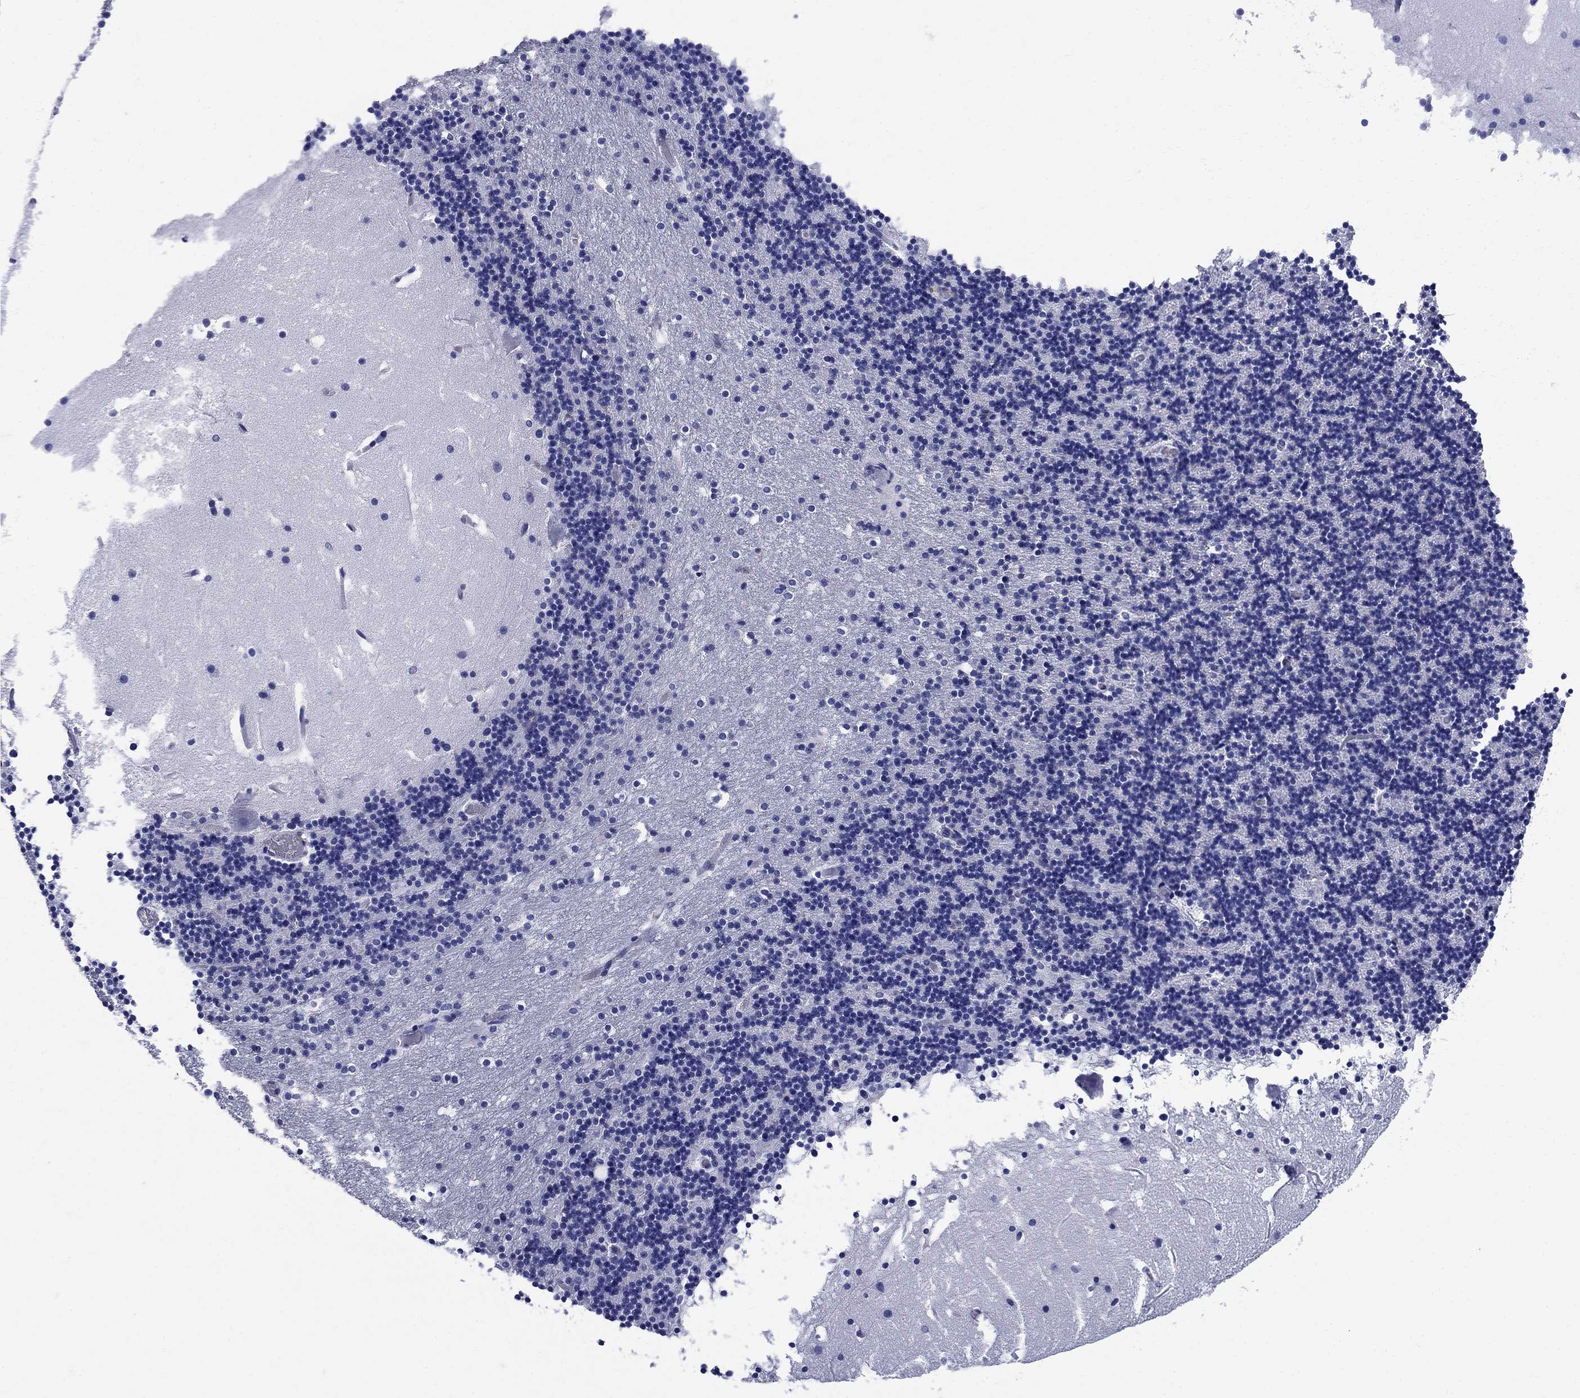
{"staining": {"intensity": "negative", "quantity": "none", "location": "none"}, "tissue": "cerebellum", "cell_type": "Cells in granular layer", "image_type": "normal", "snomed": [{"axis": "morphology", "description": "Normal tissue, NOS"}, {"axis": "topography", "description": "Cerebellum"}], "caption": "The immunohistochemistry (IHC) micrograph has no significant expression in cells in granular layer of cerebellum.", "gene": "SMCP", "patient": {"sex": "male", "age": 37}}